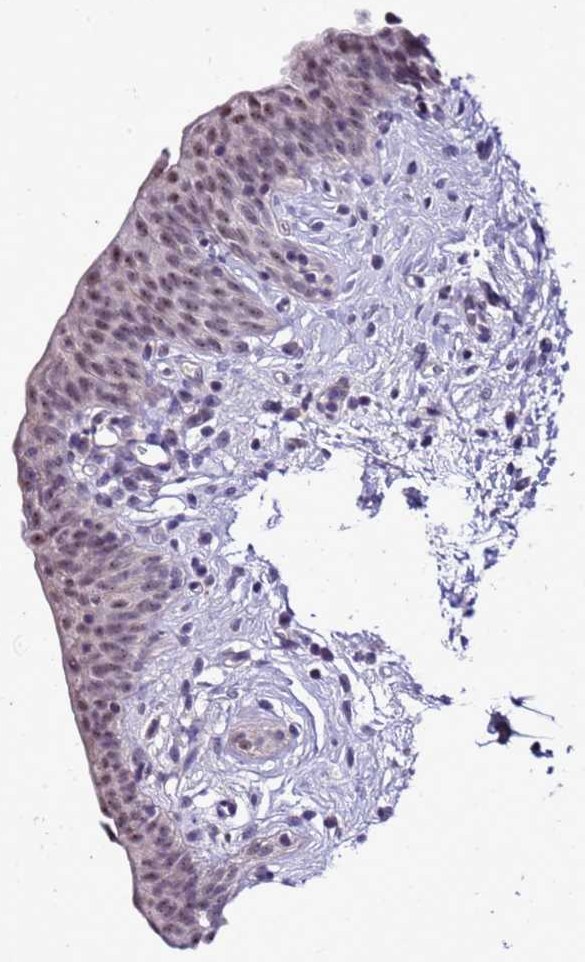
{"staining": {"intensity": "moderate", "quantity": "25%-75%", "location": "nuclear"}, "tissue": "urinary bladder", "cell_type": "Urothelial cells", "image_type": "normal", "snomed": [{"axis": "morphology", "description": "Normal tissue, NOS"}, {"axis": "topography", "description": "Urinary bladder"}], "caption": "A photomicrograph of urinary bladder stained for a protein demonstrates moderate nuclear brown staining in urothelial cells.", "gene": "C19orf47", "patient": {"sex": "male", "age": 83}}